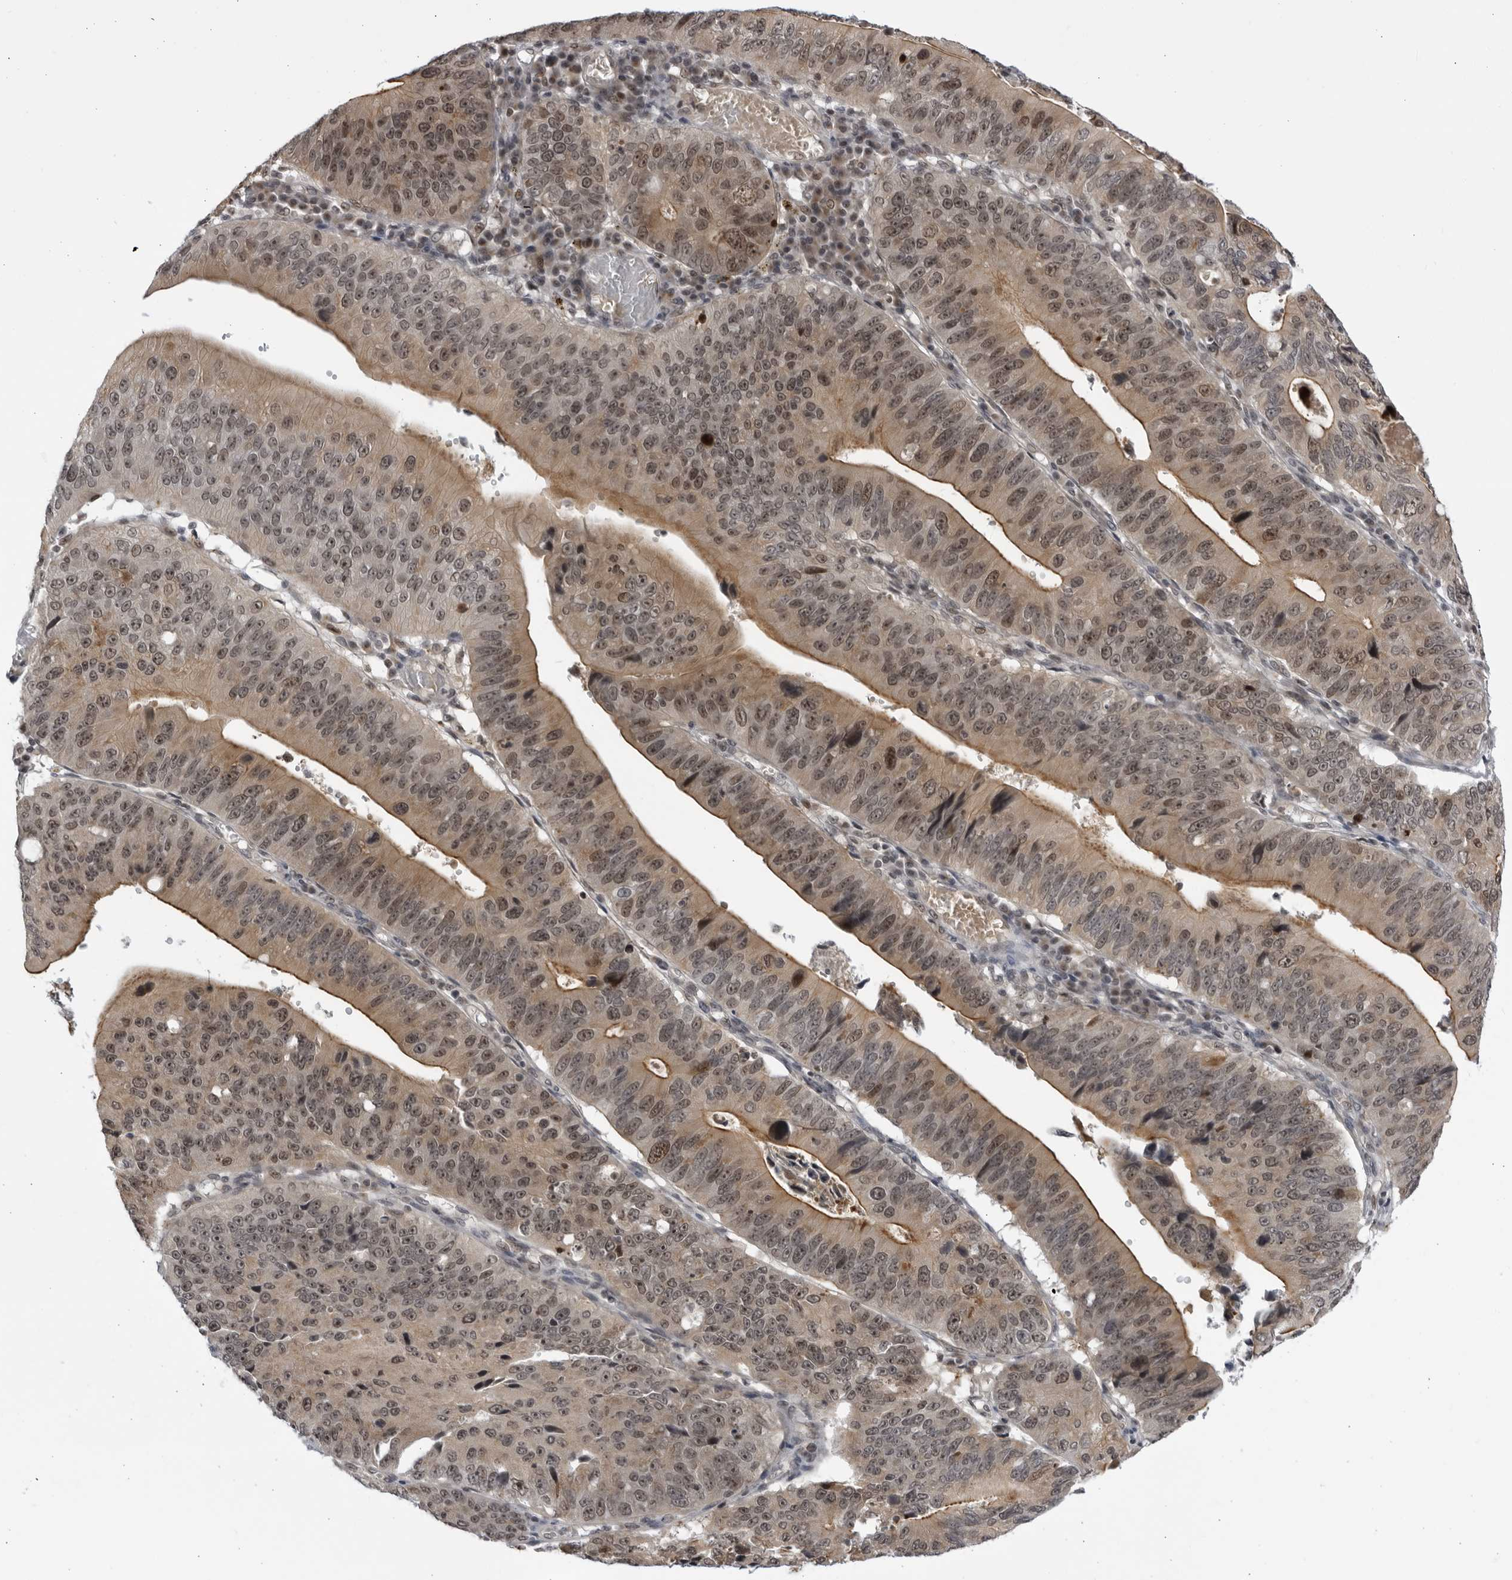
{"staining": {"intensity": "moderate", "quantity": "25%-75%", "location": "cytoplasmic/membranous,nuclear"}, "tissue": "stomach cancer", "cell_type": "Tumor cells", "image_type": "cancer", "snomed": [{"axis": "morphology", "description": "Adenocarcinoma, NOS"}, {"axis": "topography", "description": "Stomach"}], "caption": "Stomach cancer tissue exhibits moderate cytoplasmic/membranous and nuclear expression in approximately 25%-75% of tumor cells, visualized by immunohistochemistry.", "gene": "ITGB3BP", "patient": {"sex": "male", "age": 59}}